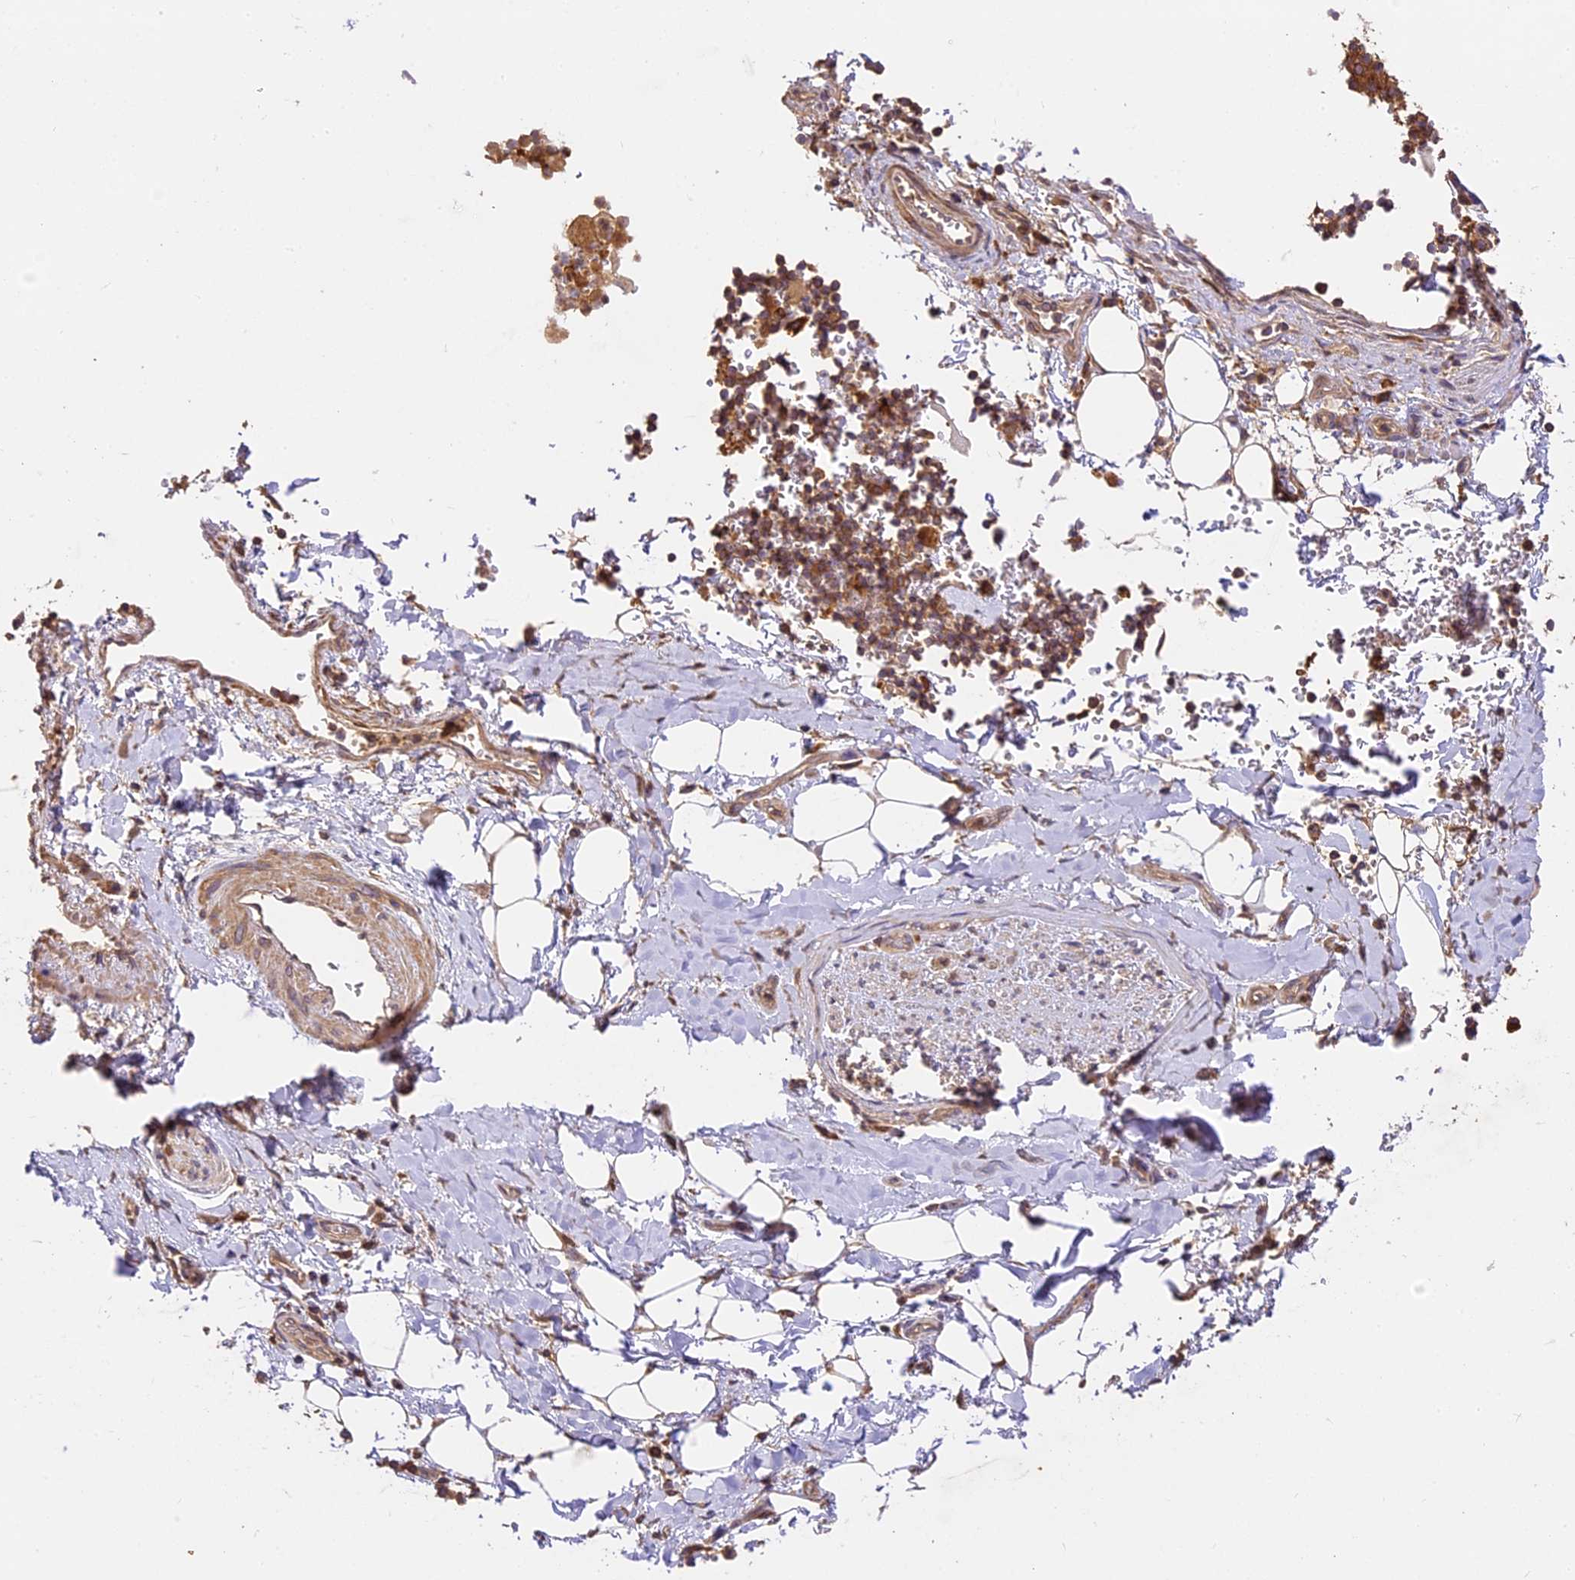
{"staining": {"intensity": "negative", "quantity": "none", "location": "none"}, "tissue": "adipose tissue", "cell_type": "Adipocytes", "image_type": "normal", "snomed": [{"axis": "morphology", "description": "Normal tissue, NOS"}, {"axis": "topography", "description": "Lymph node"}, {"axis": "topography", "description": "Cartilage tissue"}, {"axis": "topography", "description": "Bronchus"}], "caption": "Immunohistochemical staining of benign adipose tissue demonstrates no significant positivity in adipocytes. (Brightfield microscopy of DAB (3,3'-diaminobenzidine) IHC at high magnification).", "gene": "BRAP", "patient": {"sex": "male", "age": 63}}